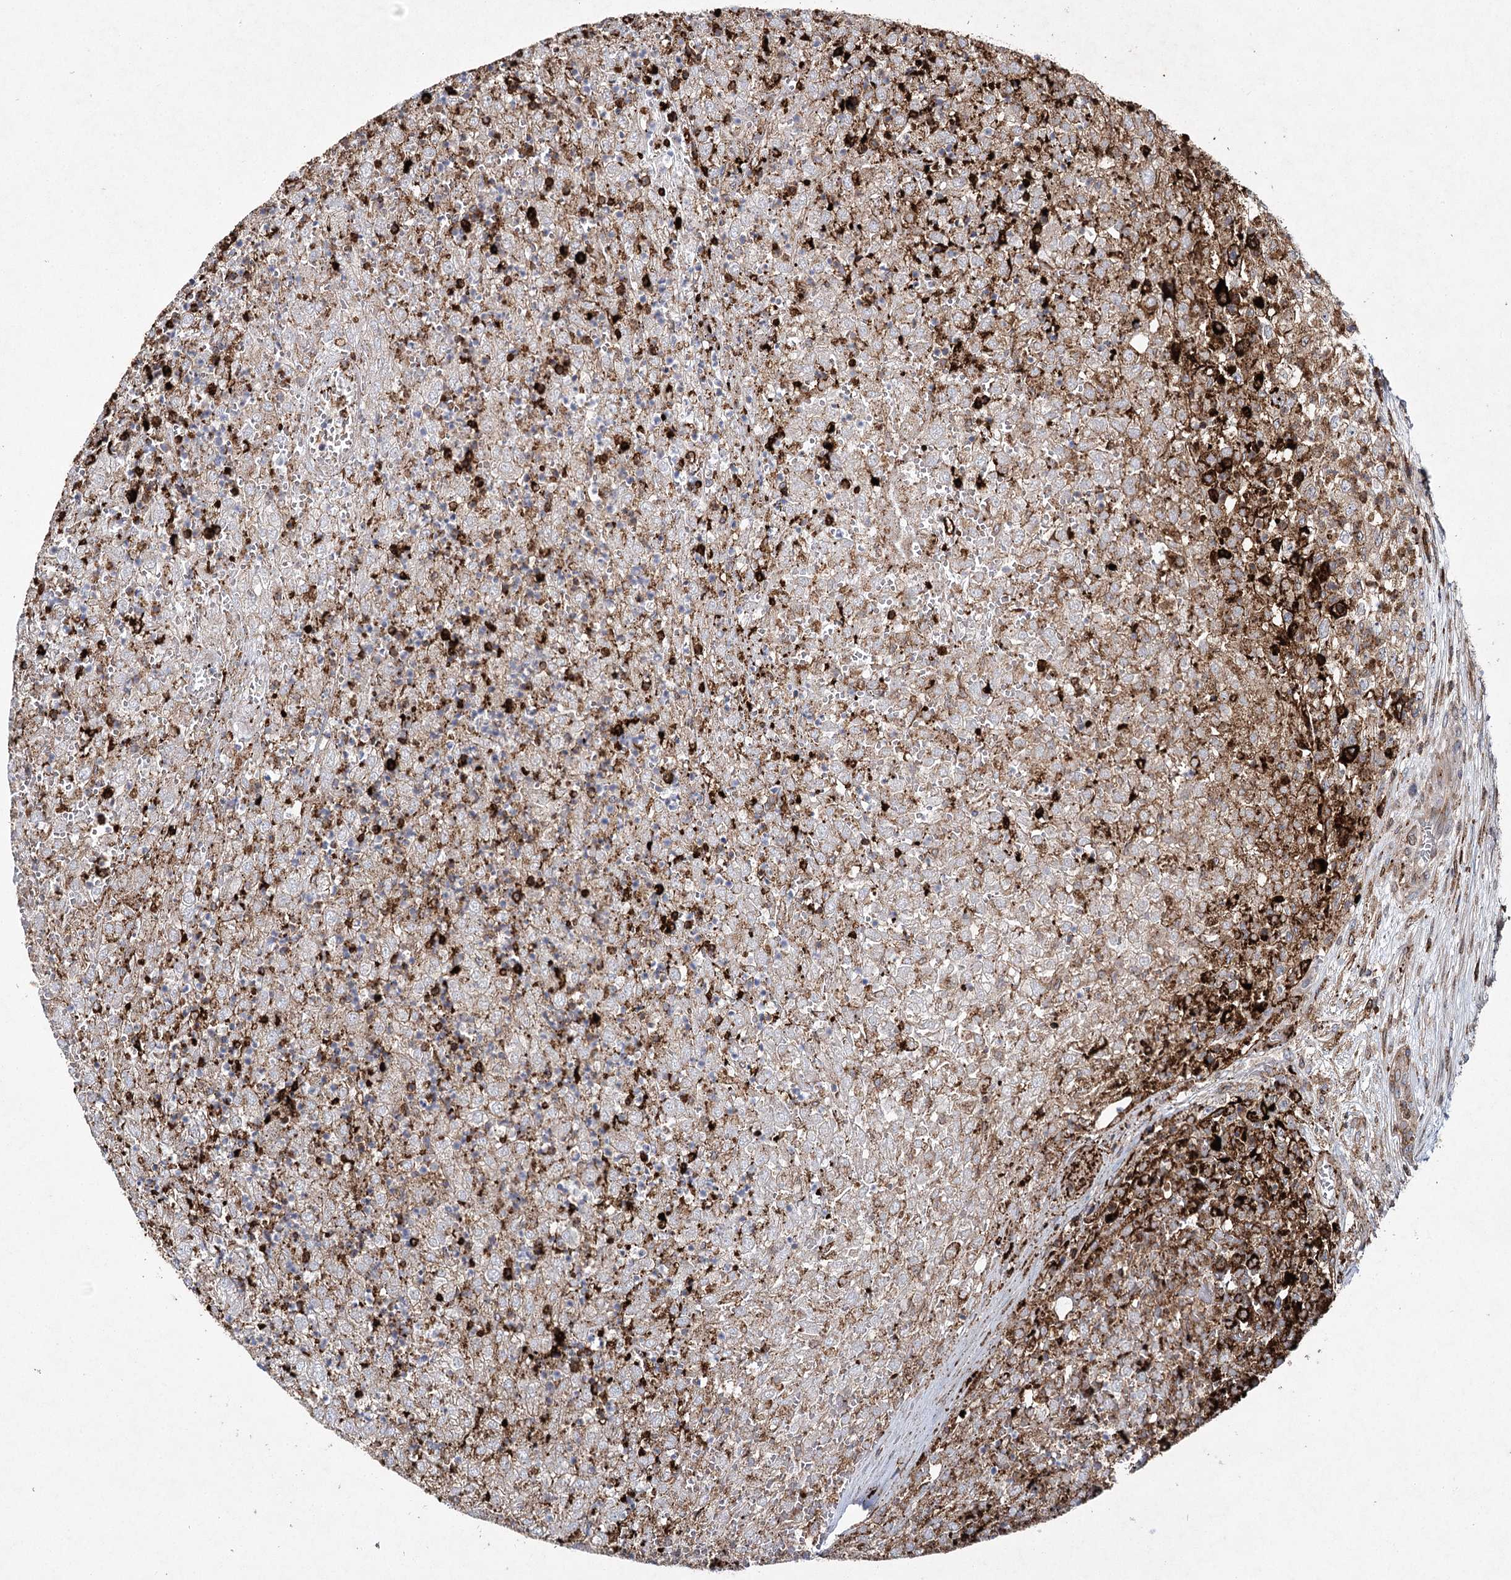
{"staining": {"intensity": "strong", "quantity": "<25%", "location": "cytoplasmic/membranous"}, "tissue": "renal cancer", "cell_type": "Tumor cells", "image_type": "cancer", "snomed": [{"axis": "morphology", "description": "Adenocarcinoma, NOS"}, {"axis": "topography", "description": "Kidney"}], "caption": "Protein expression analysis of adenocarcinoma (renal) demonstrates strong cytoplasmic/membranous staining in approximately <25% of tumor cells. Immunohistochemistry stains the protein in brown and the nuclei are stained blue.", "gene": "DCUN1D4", "patient": {"sex": "female", "age": 54}}